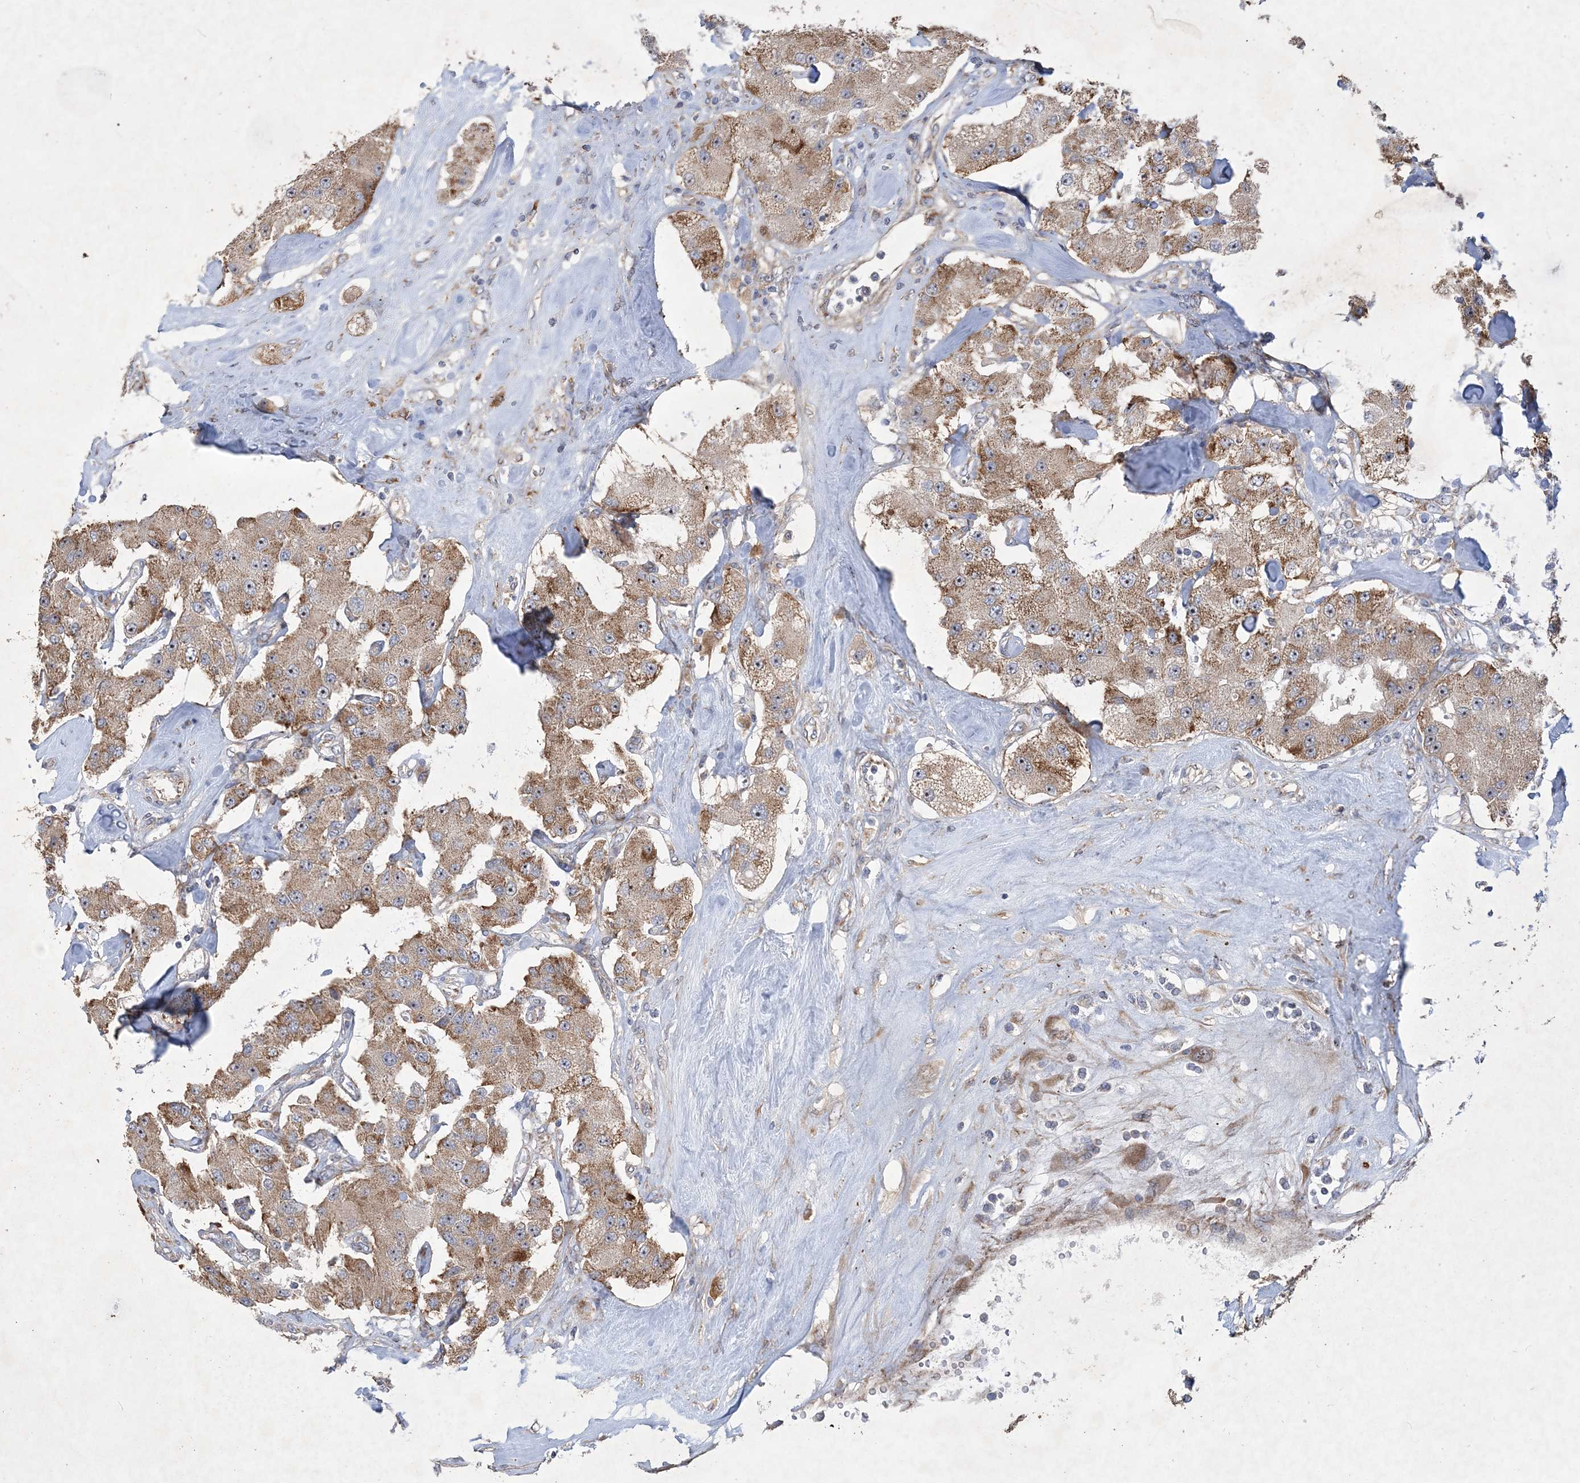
{"staining": {"intensity": "moderate", "quantity": ">75%", "location": "cytoplasmic/membranous"}, "tissue": "carcinoid", "cell_type": "Tumor cells", "image_type": "cancer", "snomed": [{"axis": "morphology", "description": "Carcinoid, malignant, NOS"}, {"axis": "topography", "description": "Pancreas"}], "caption": "A brown stain shows moderate cytoplasmic/membranous staining of a protein in human carcinoid tumor cells.", "gene": "FEZ2", "patient": {"sex": "male", "age": 41}}